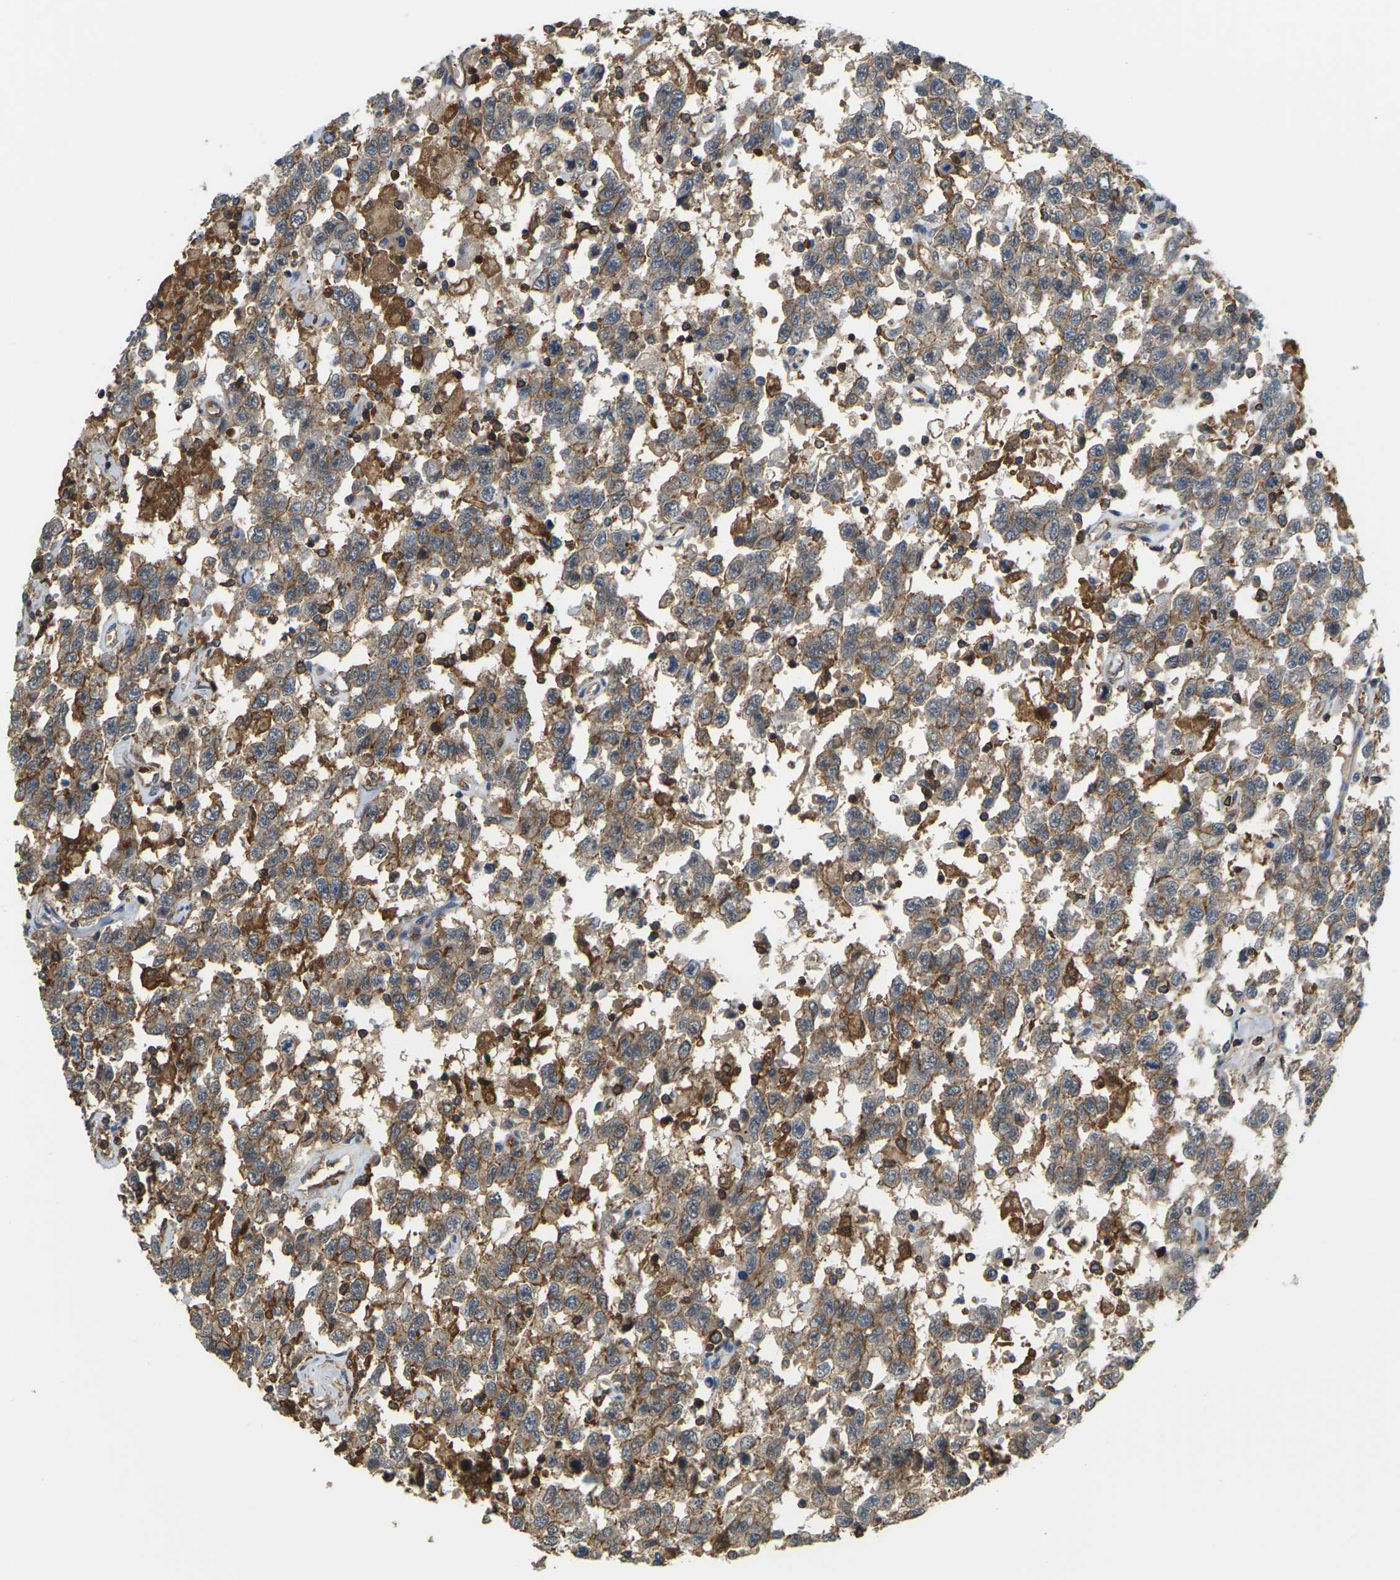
{"staining": {"intensity": "moderate", "quantity": "25%-75%", "location": "cytoplasmic/membranous"}, "tissue": "testis cancer", "cell_type": "Tumor cells", "image_type": "cancer", "snomed": [{"axis": "morphology", "description": "Seminoma, NOS"}, {"axis": "topography", "description": "Testis"}], "caption": "The immunohistochemical stain labels moderate cytoplasmic/membranous expression in tumor cells of seminoma (testis) tissue. (Stains: DAB in brown, nuclei in blue, Microscopy: brightfield microscopy at high magnification).", "gene": "IQGAP1", "patient": {"sex": "male", "age": 41}}